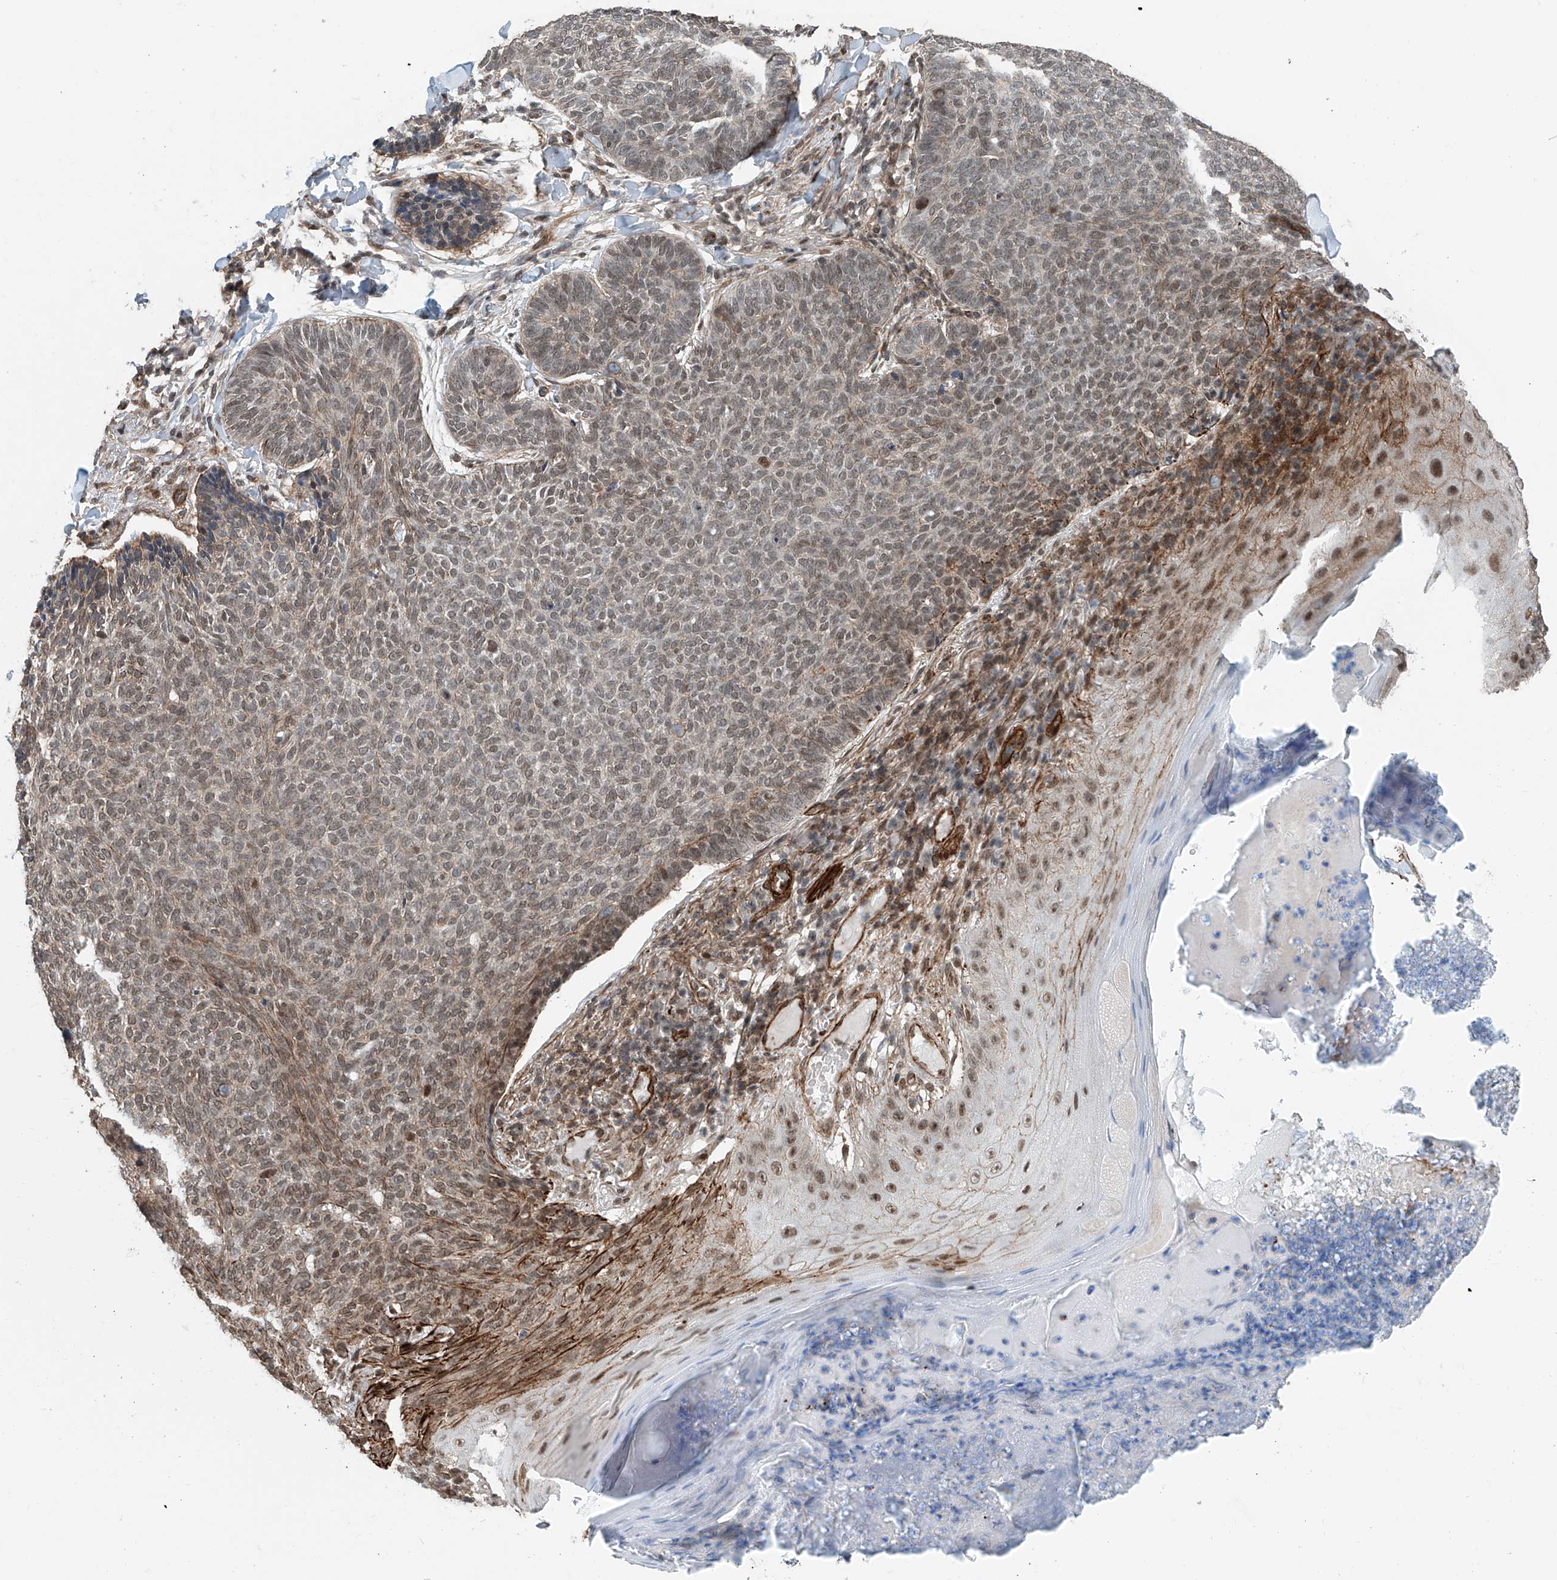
{"staining": {"intensity": "weak", "quantity": "25%-75%", "location": "nuclear"}, "tissue": "skin cancer", "cell_type": "Tumor cells", "image_type": "cancer", "snomed": [{"axis": "morphology", "description": "Normal tissue, NOS"}, {"axis": "morphology", "description": "Basal cell carcinoma"}, {"axis": "topography", "description": "Skin"}], "caption": "Protein staining exhibits weak nuclear positivity in about 25%-75% of tumor cells in skin cancer. The staining was performed using DAB, with brown indicating positive protein expression. Nuclei are stained blue with hematoxylin.", "gene": "SDE2", "patient": {"sex": "male", "age": 50}}